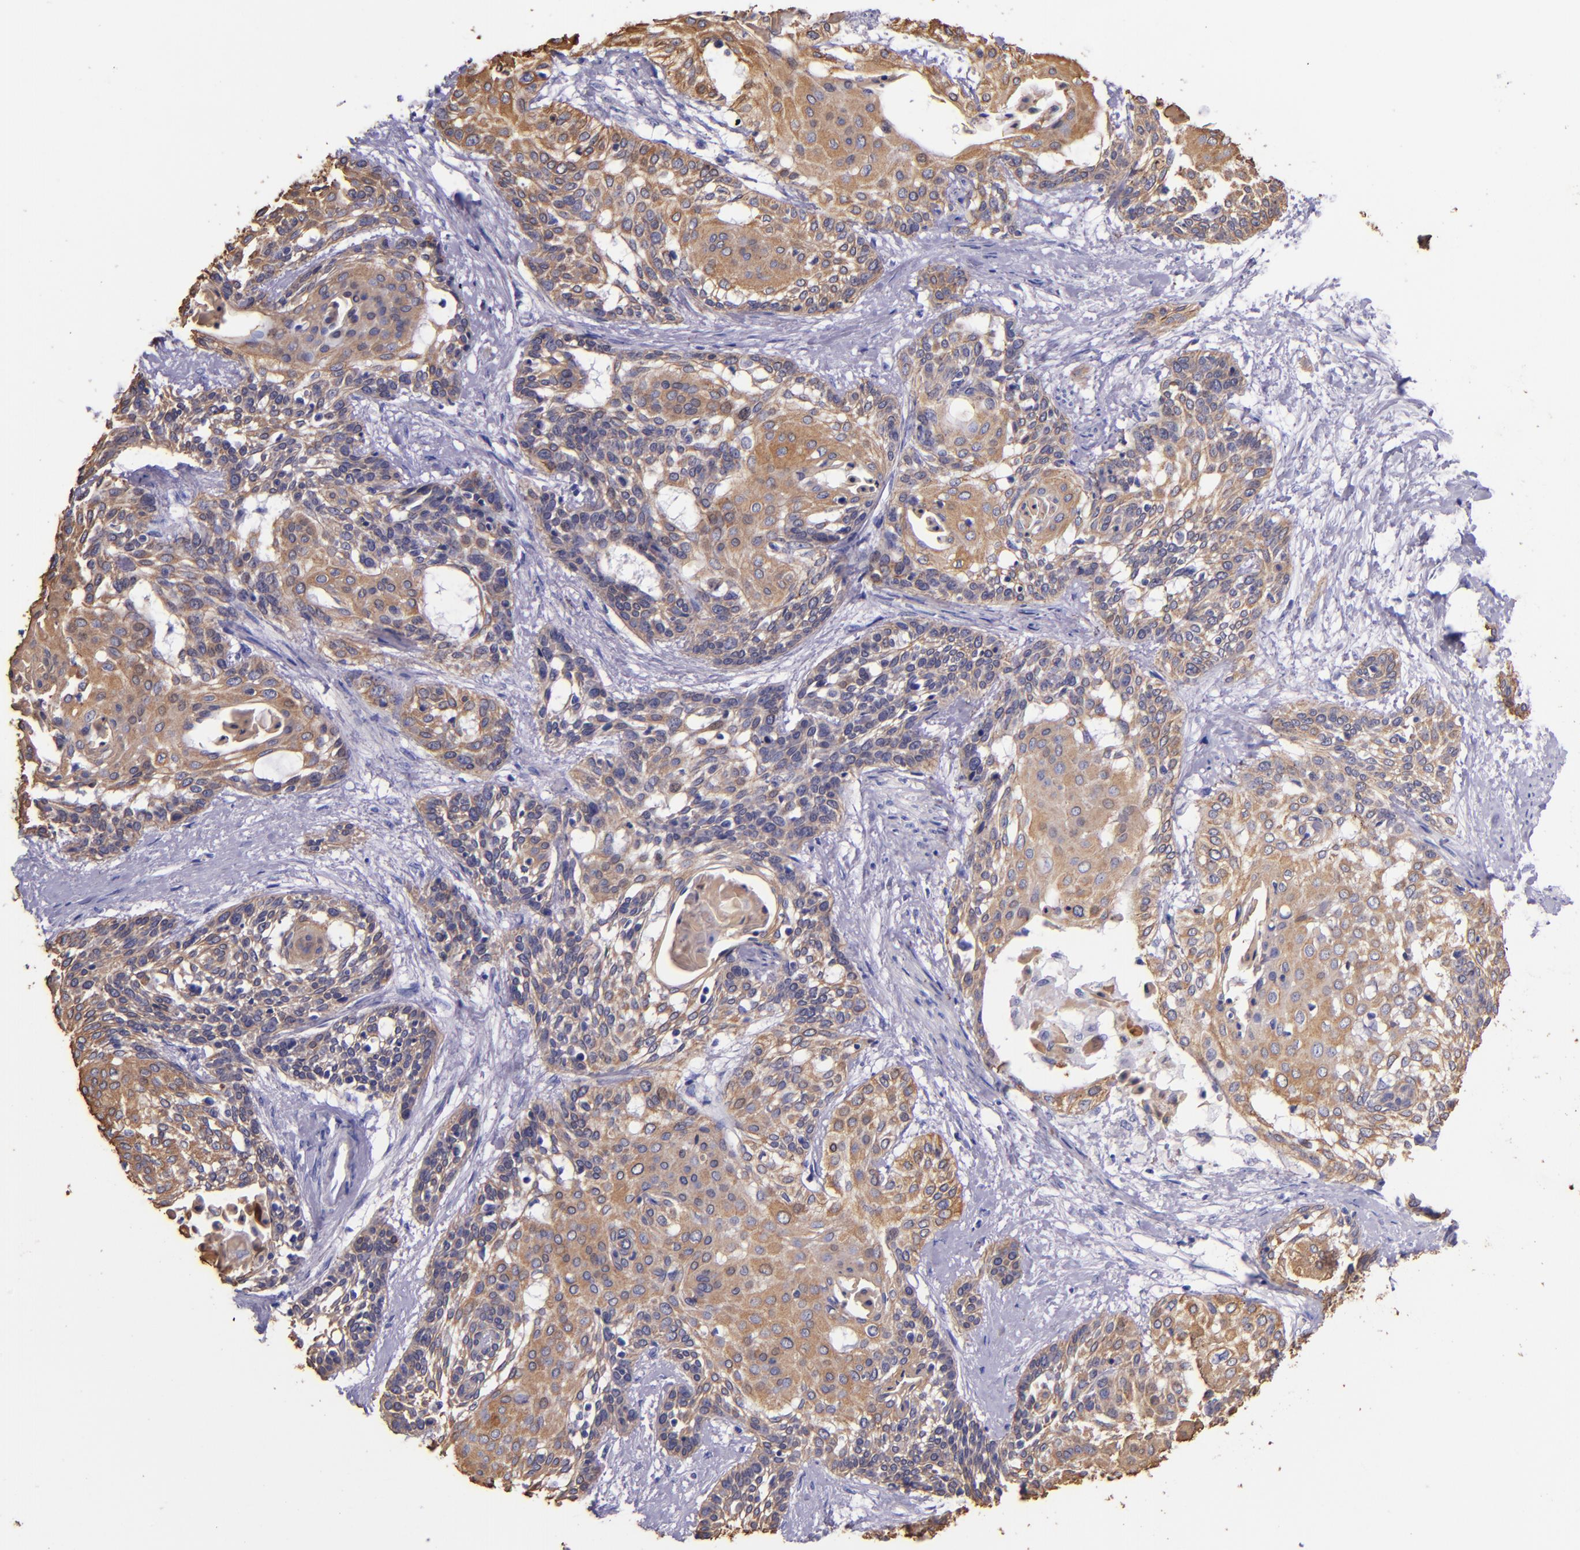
{"staining": {"intensity": "moderate", "quantity": ">75%", "location": "cytoplasmic/membranous"}, "tissue": "cervical cancer", "cell_type": "Tumor cells", "image_type": "cancer", "snomed": [{"axis": "morphology", "description": "Squamous cell carcinoma, NOS"}, {"axis": "topography", "description": "Cervix"}], "caption": "Human cervical squamous cell carcinoma stained with a protein marker shows moderate staining in tumor cells.", "gene": "KRT4", "patient": {"sex": "female", "age": 57}}